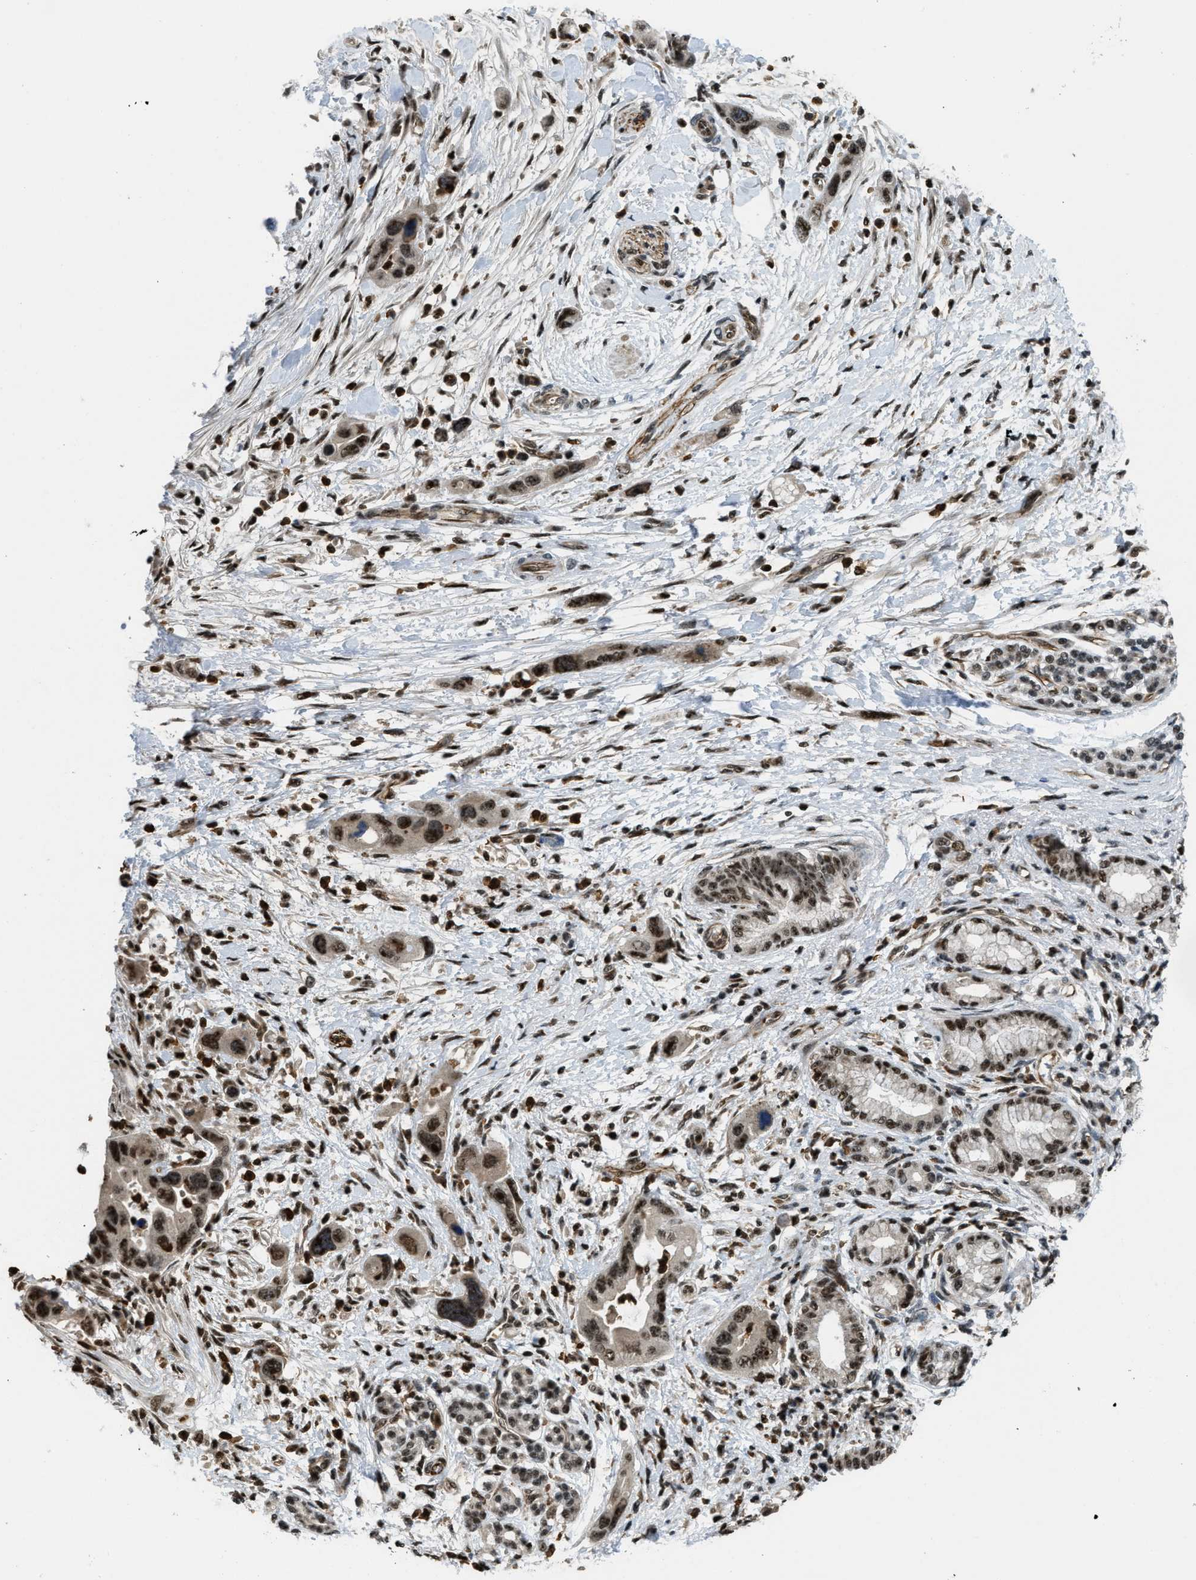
{"staining": {"intensity": "moderate", "quantity": ">75%", "location": "nuclear"}, "tissue": "pancreatic cancer", "cell_type": "Tumor cells", "image_type": "cancer", "snomed": [{"axis": "morphology", "description": "Normal tissue, NOS"}, {"axis": "morphology", "description": "Adenocarcinoma, NOS"}, {"axis": "topography", "description": "Pancreas"}], "caption": "A brown stain highlights moderate nuclear positivity of a protein in human pancreatic cancer tumor cells.", "gene": "E2F1", "patient": {"sex": "female", "age": 71}}